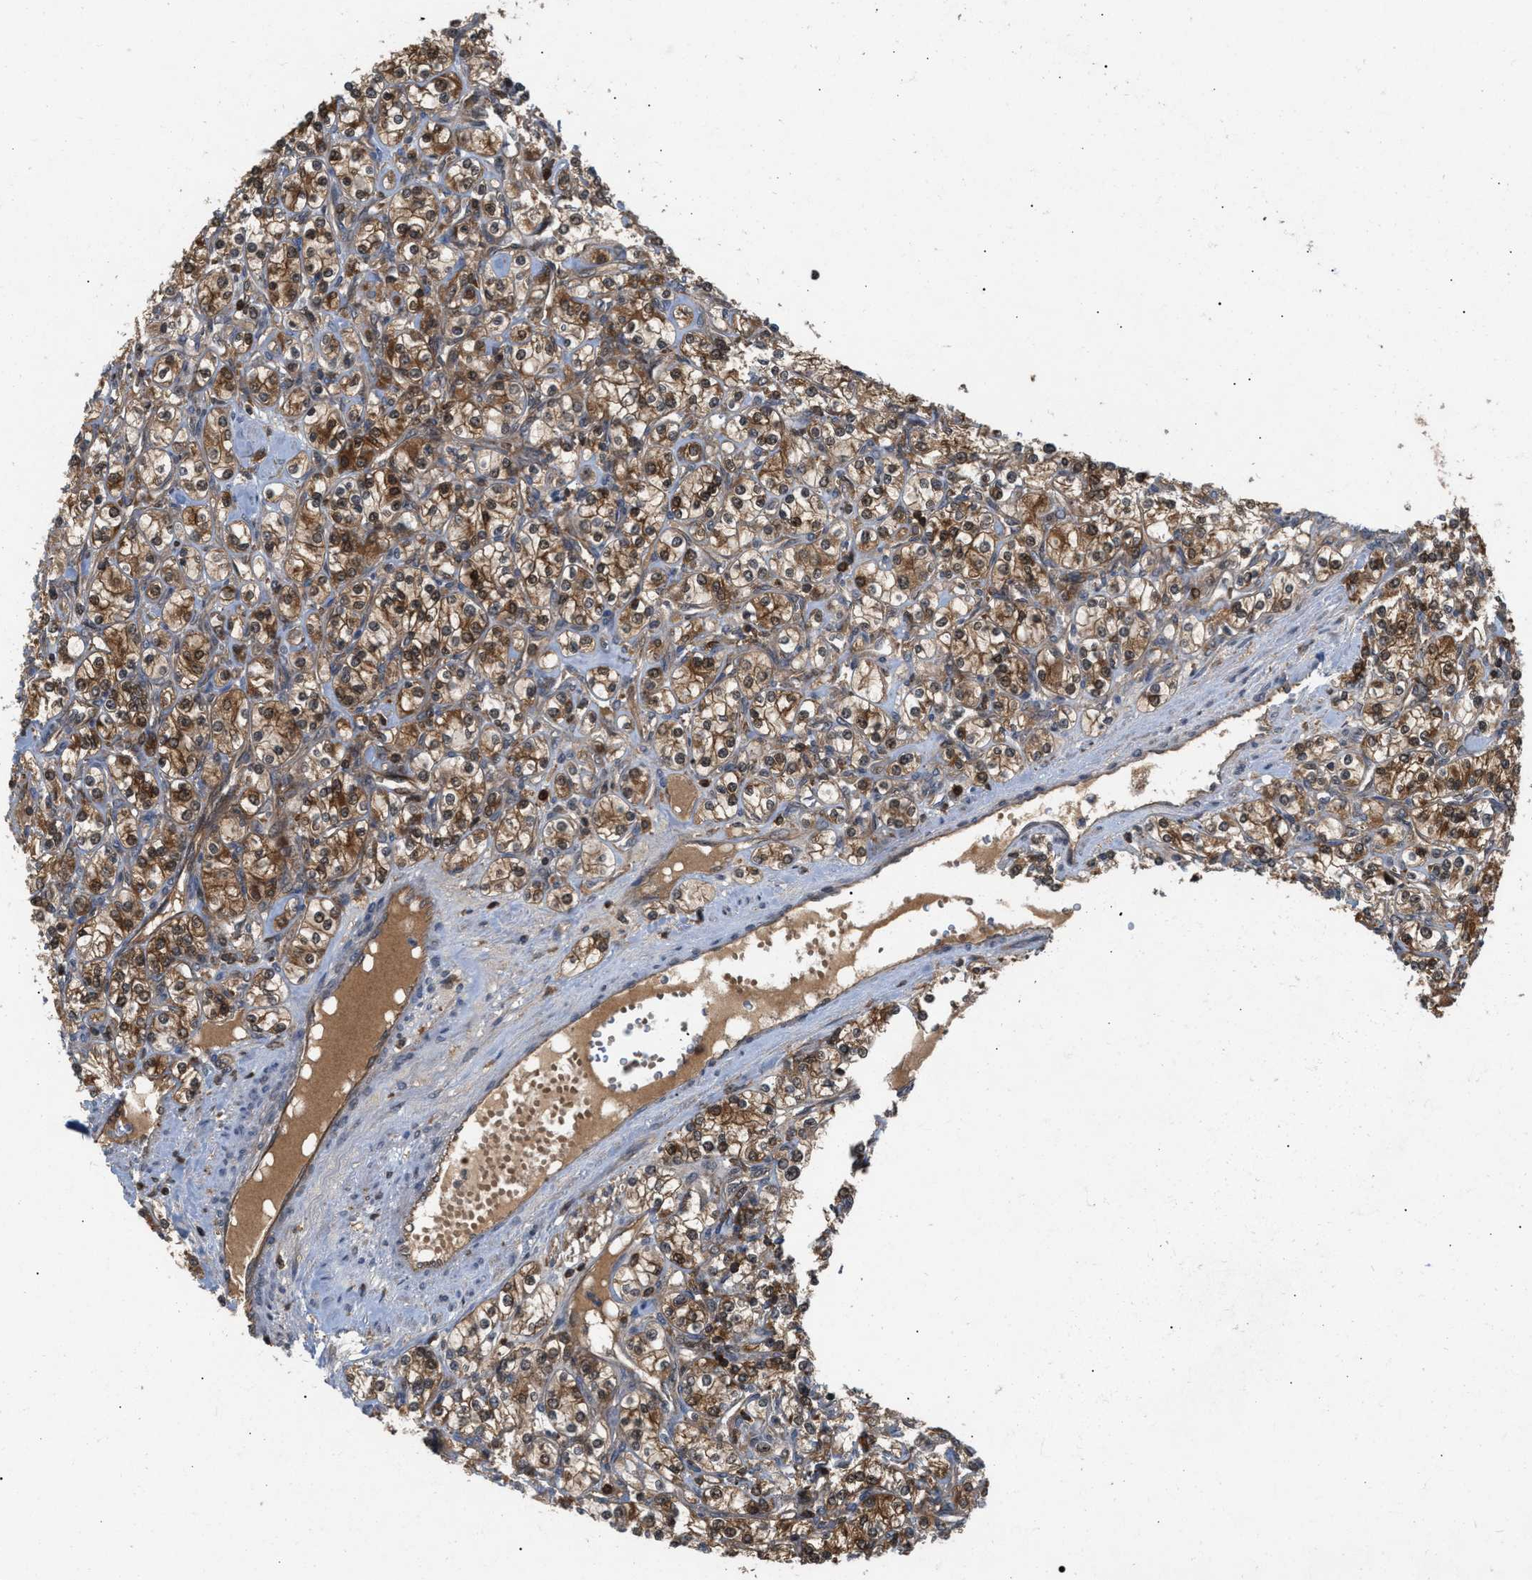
{"staining": {"intensity": "strong", "quantity": ">75%", "location": "cytoplasmic/membranous"}, "tissue": "renal cancer", "cell_type": "Tumor cells", "image_type": "cancer", "snomed": [{"axis": "morphology", "description": "Adenocarcinoma, NOS"}, {"axis": "topography", "description": "Kidney"}], "caption": "Immunohistochemistry (IHC) micrograph of human renal adenocarcinoma stained for a protein (brown), which displays high levels of strong cytoplasmic/membranous positivity in approximately >75% of tumor cells.", "gene": "GLOD4", "patient": {"sex": "male", "age": 77}}